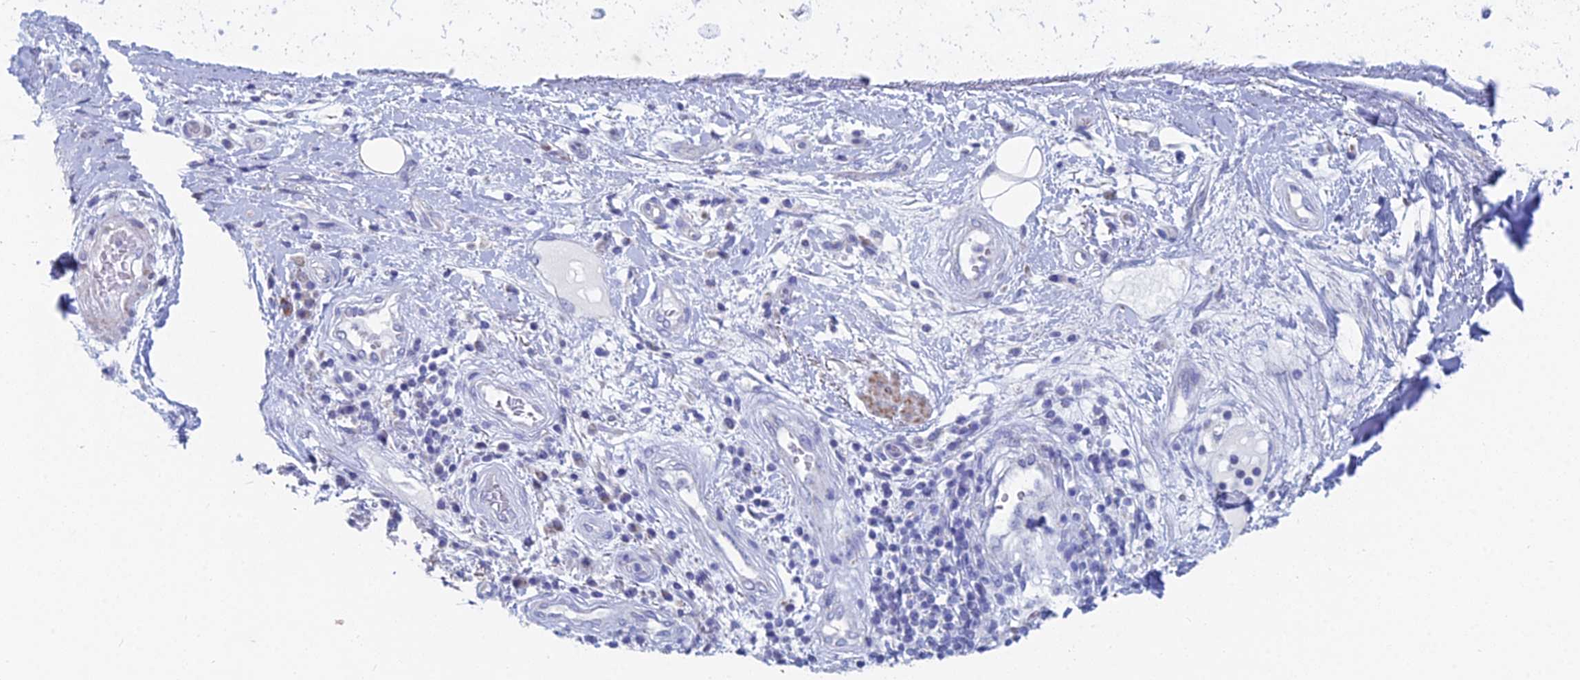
{"staining": {"intensity": "negative", "quantity": "none", "location": "none"}, "tissue": "soft tissue", "cell_type": "Fibroblasts", "image_type": "normal", "snomed": [{"axis": "morphology", "description": "Normal tissue, NOS"}, {"axis": "morphology", "description": "Squamous cell carcinoma, NOS"}, {"axis": "topography", "description": "Bronchus"}, {"axis": "topography", "description": "Lung"}], "caption": "Human soft tissue stained for a protein using immunohistochemistry (IHC) demonstrates no positivity in fibroblasts.", "gene": "ACSM1", "patient": {"sex": "male", "age": 64}}